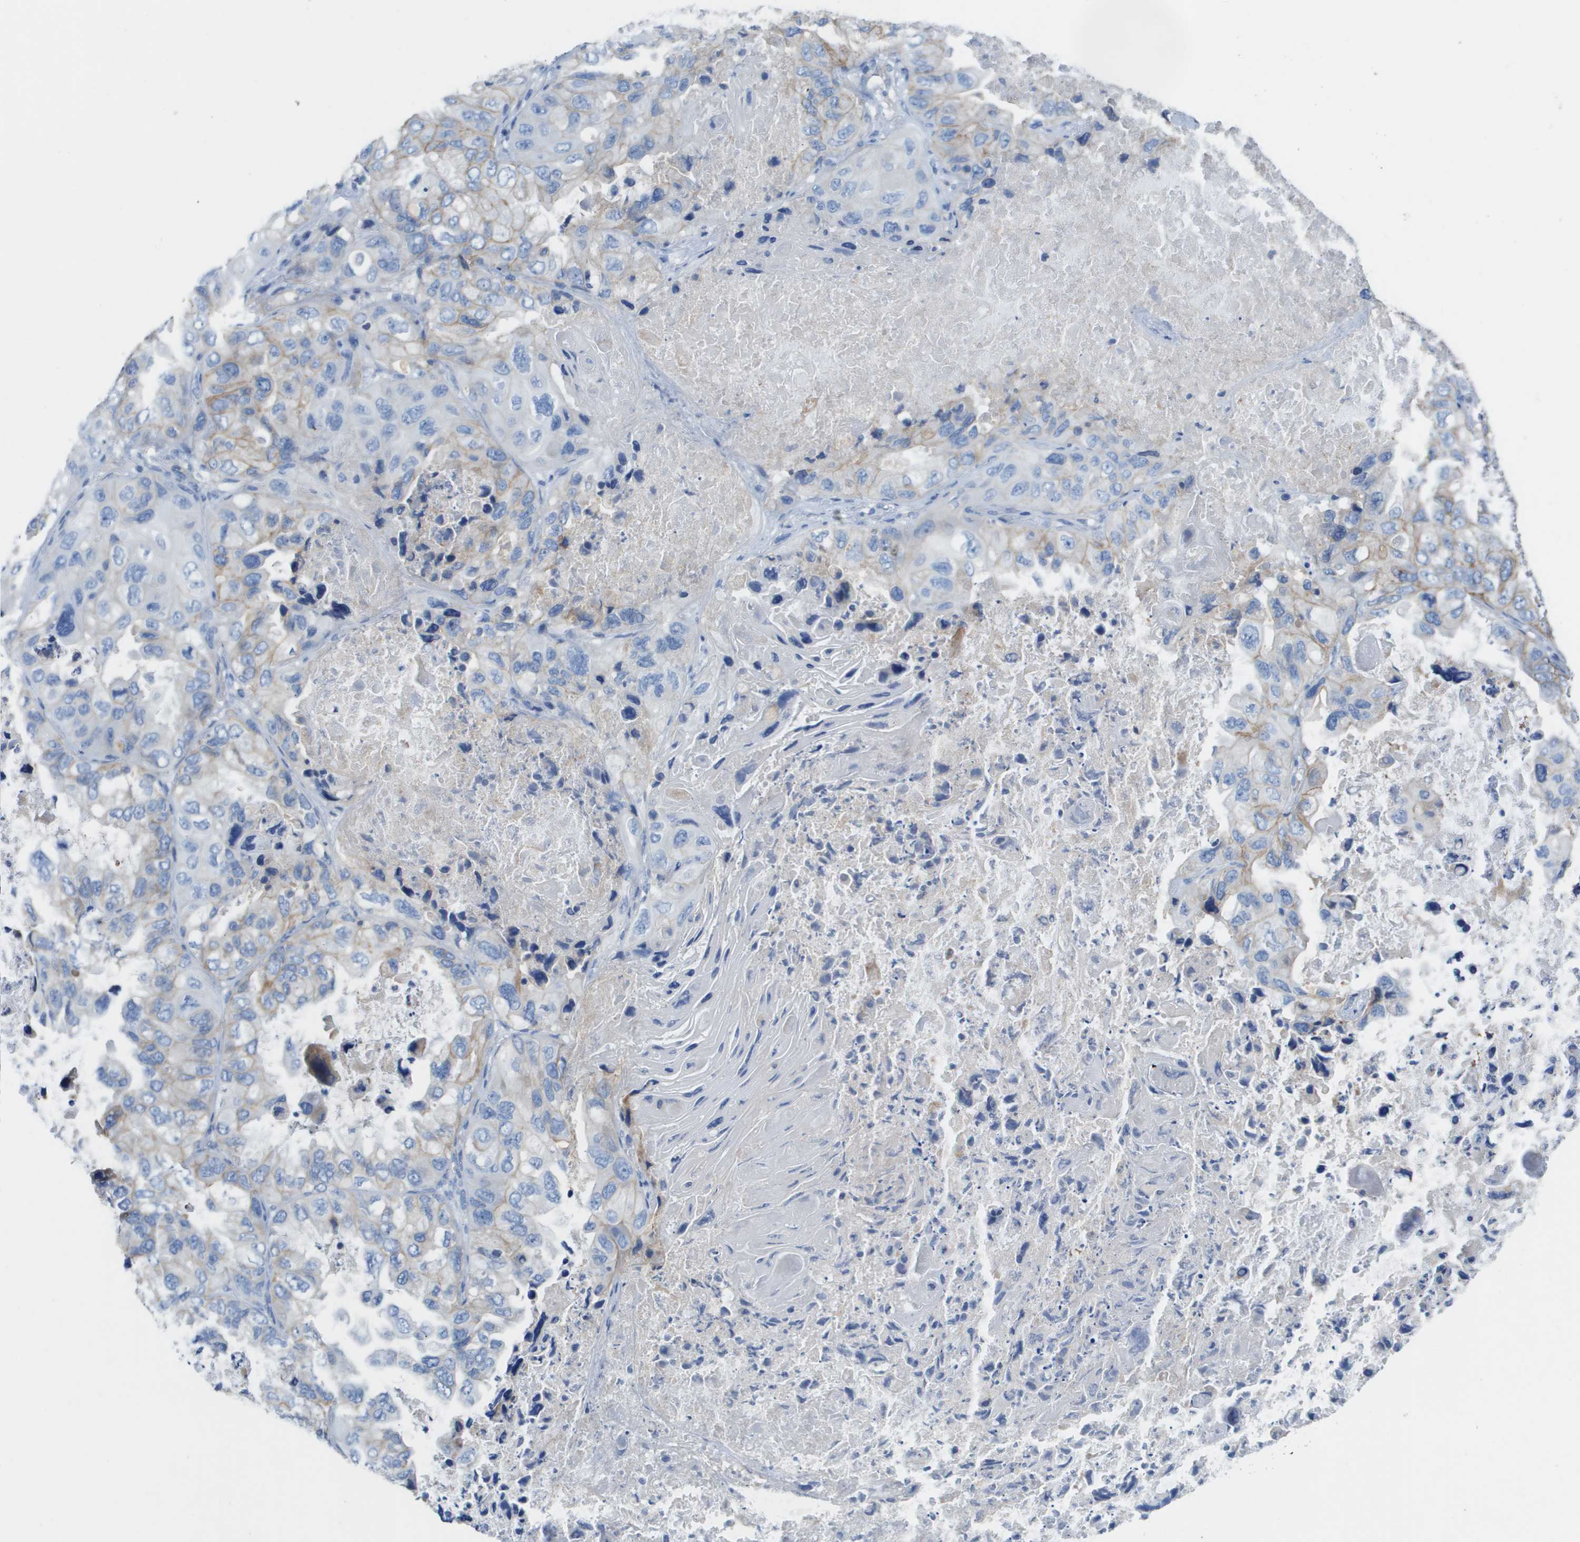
{"staining": {"intensity": "weak", "quantity": "<25%", "location": "cytoplasmic/membranous"}, "tissue": "lung cancer", "cell_type": "Tumor cells", "image_type": "cancer", "snomed": [{"axis": "morphology", "description": "Squamous cell carcinoma, NOS"}, {"axis": "topography", "description": "Lung"}], "caption": "Immunohistochemistry (IHC) of human lung cancer shows no staining in tumor cells. The staining was performed using DAB (3,3'-diaminobenzidine) to visualize the protein expression in brown, while the nuclei were stained in blue with hematoxylin (Magnification: 20x).", "gene": "CD46", "patient": {"sex": "female", "age": 73}}